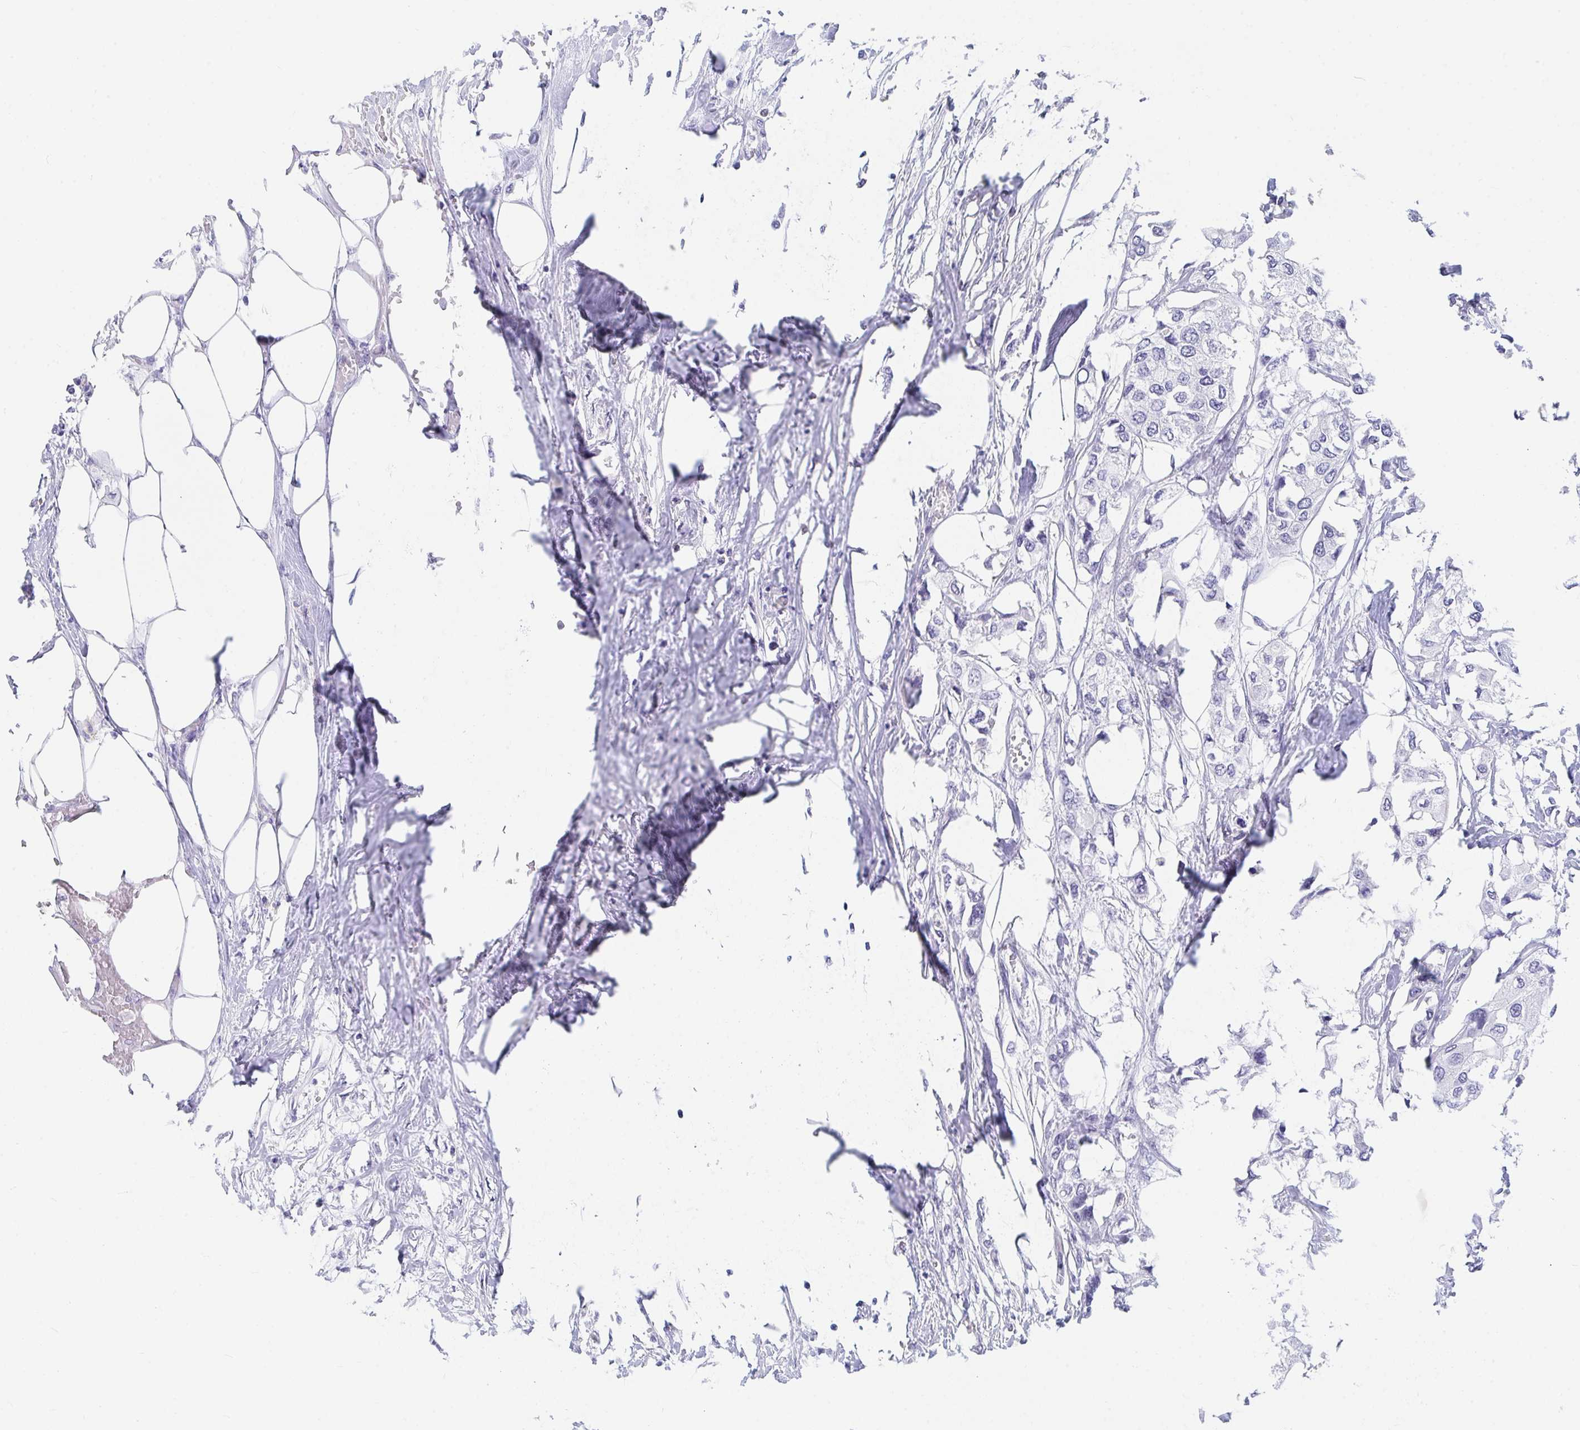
{"staining": {"intensity": "negative", "quantity": "none", "location": "none"}, "tissue": "urothelial cancer", "cell_type": "Tumor cells", "image_type": "cancer", "snomed": [{"axis": "morphology", "description": "Urothelial carcinoma, High grade"}, {"axis": "topography", "description": "Urinary bladder"}], "caption": "An image of high-grade urothelial carcinoma stained for a protein exhibits no brown staining in tumor cells.", "gene": "DAOA", "patient": {"sex": "male", "age": 64}}